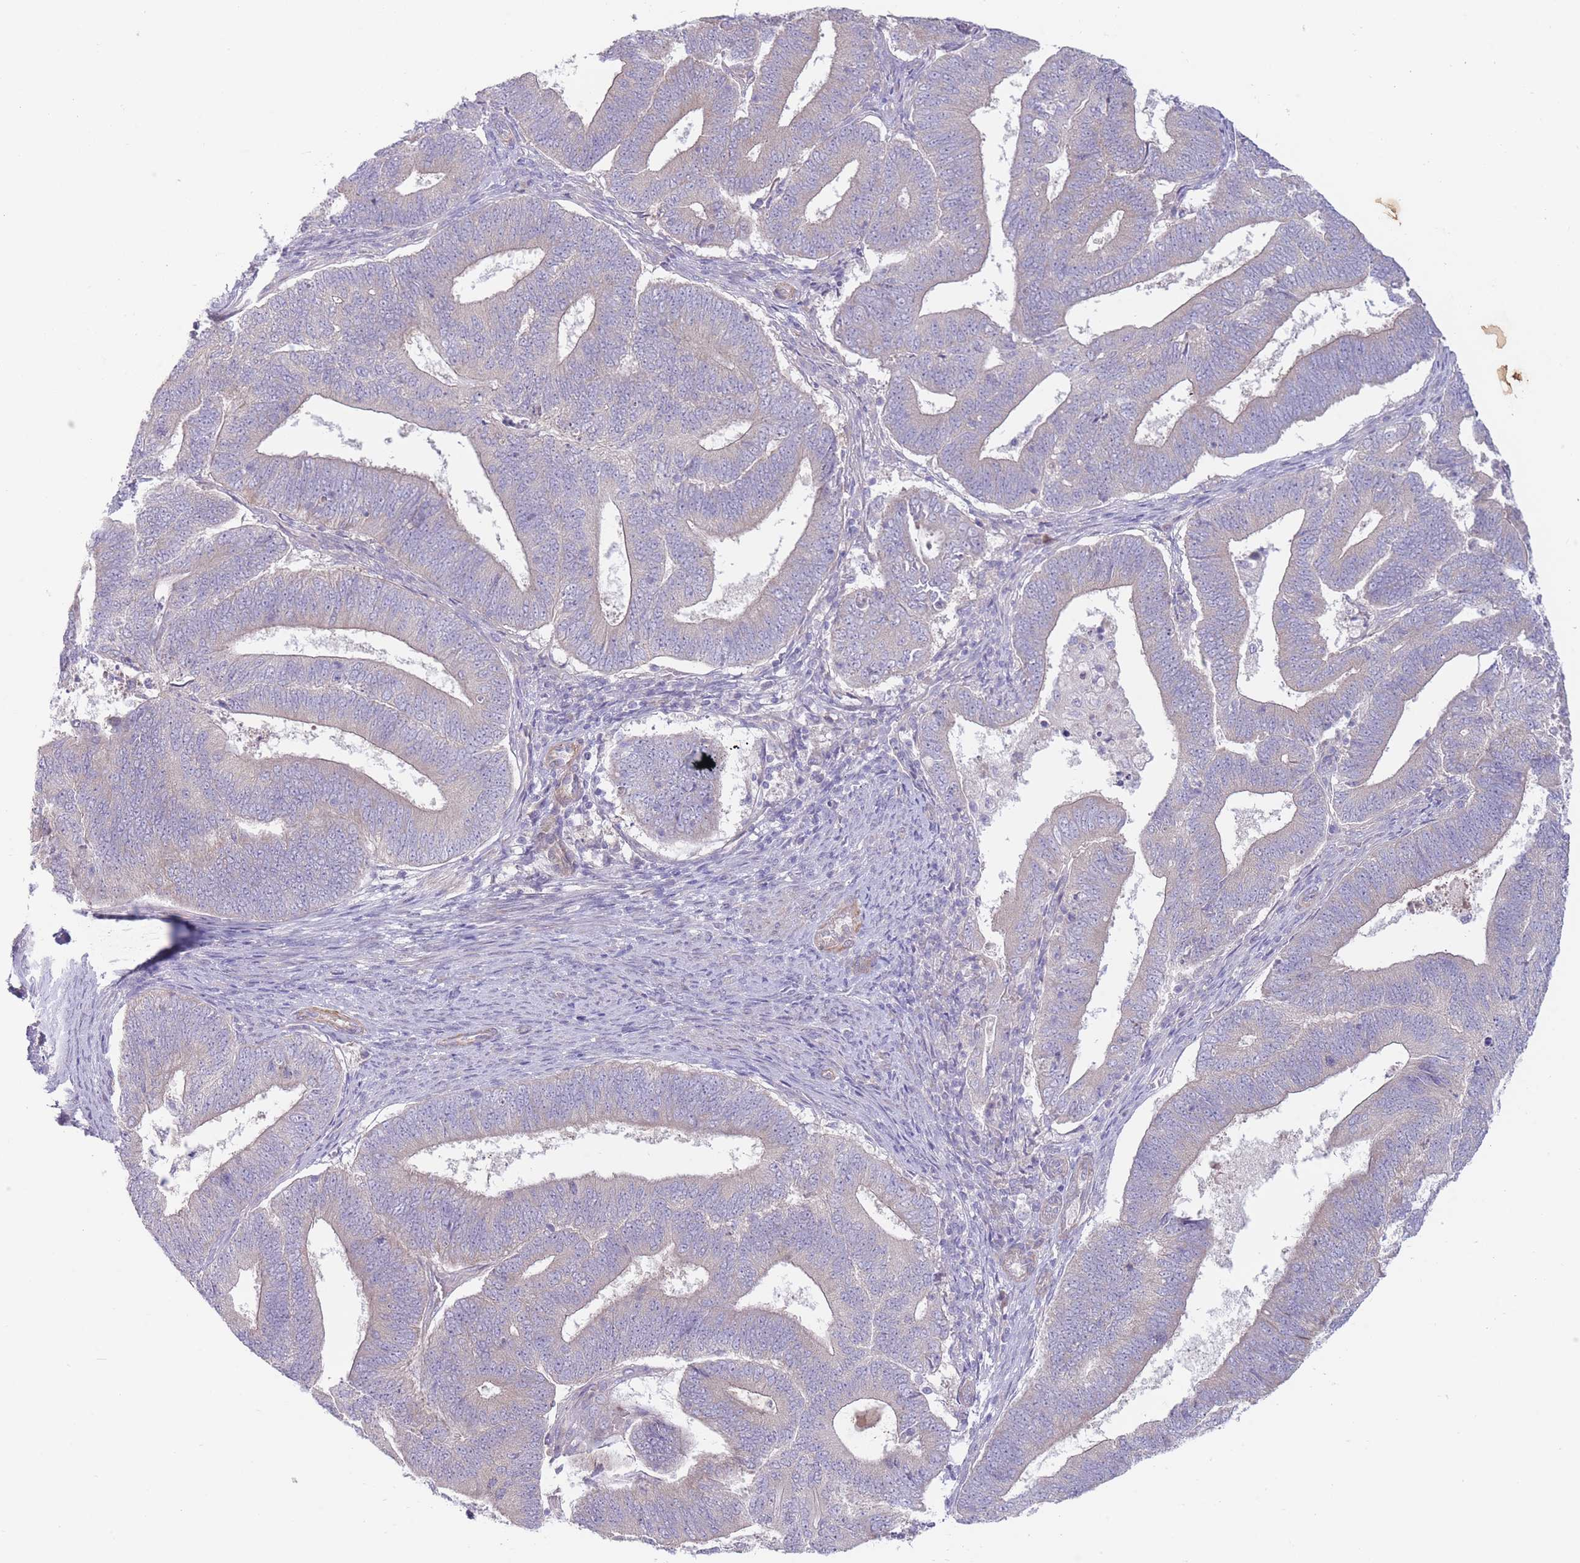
{"staining": {"intensity": "negative", "quantity": "none", "location": "none"}, "tissue": "endometrial cancer", "cell_type": "Tumor cells", "image_type": "cancer", "snomed": [{"axis": "morphology", "description": "Adenocarcinoma, NOS"}, {"axis": "topography", "description": "Endometrium"}], "caption": "Tumor cells show no significant protein staining in endometrial cancer.", "gene": "PNPLA5", "patient": {"sex": "female", "age": 70}}